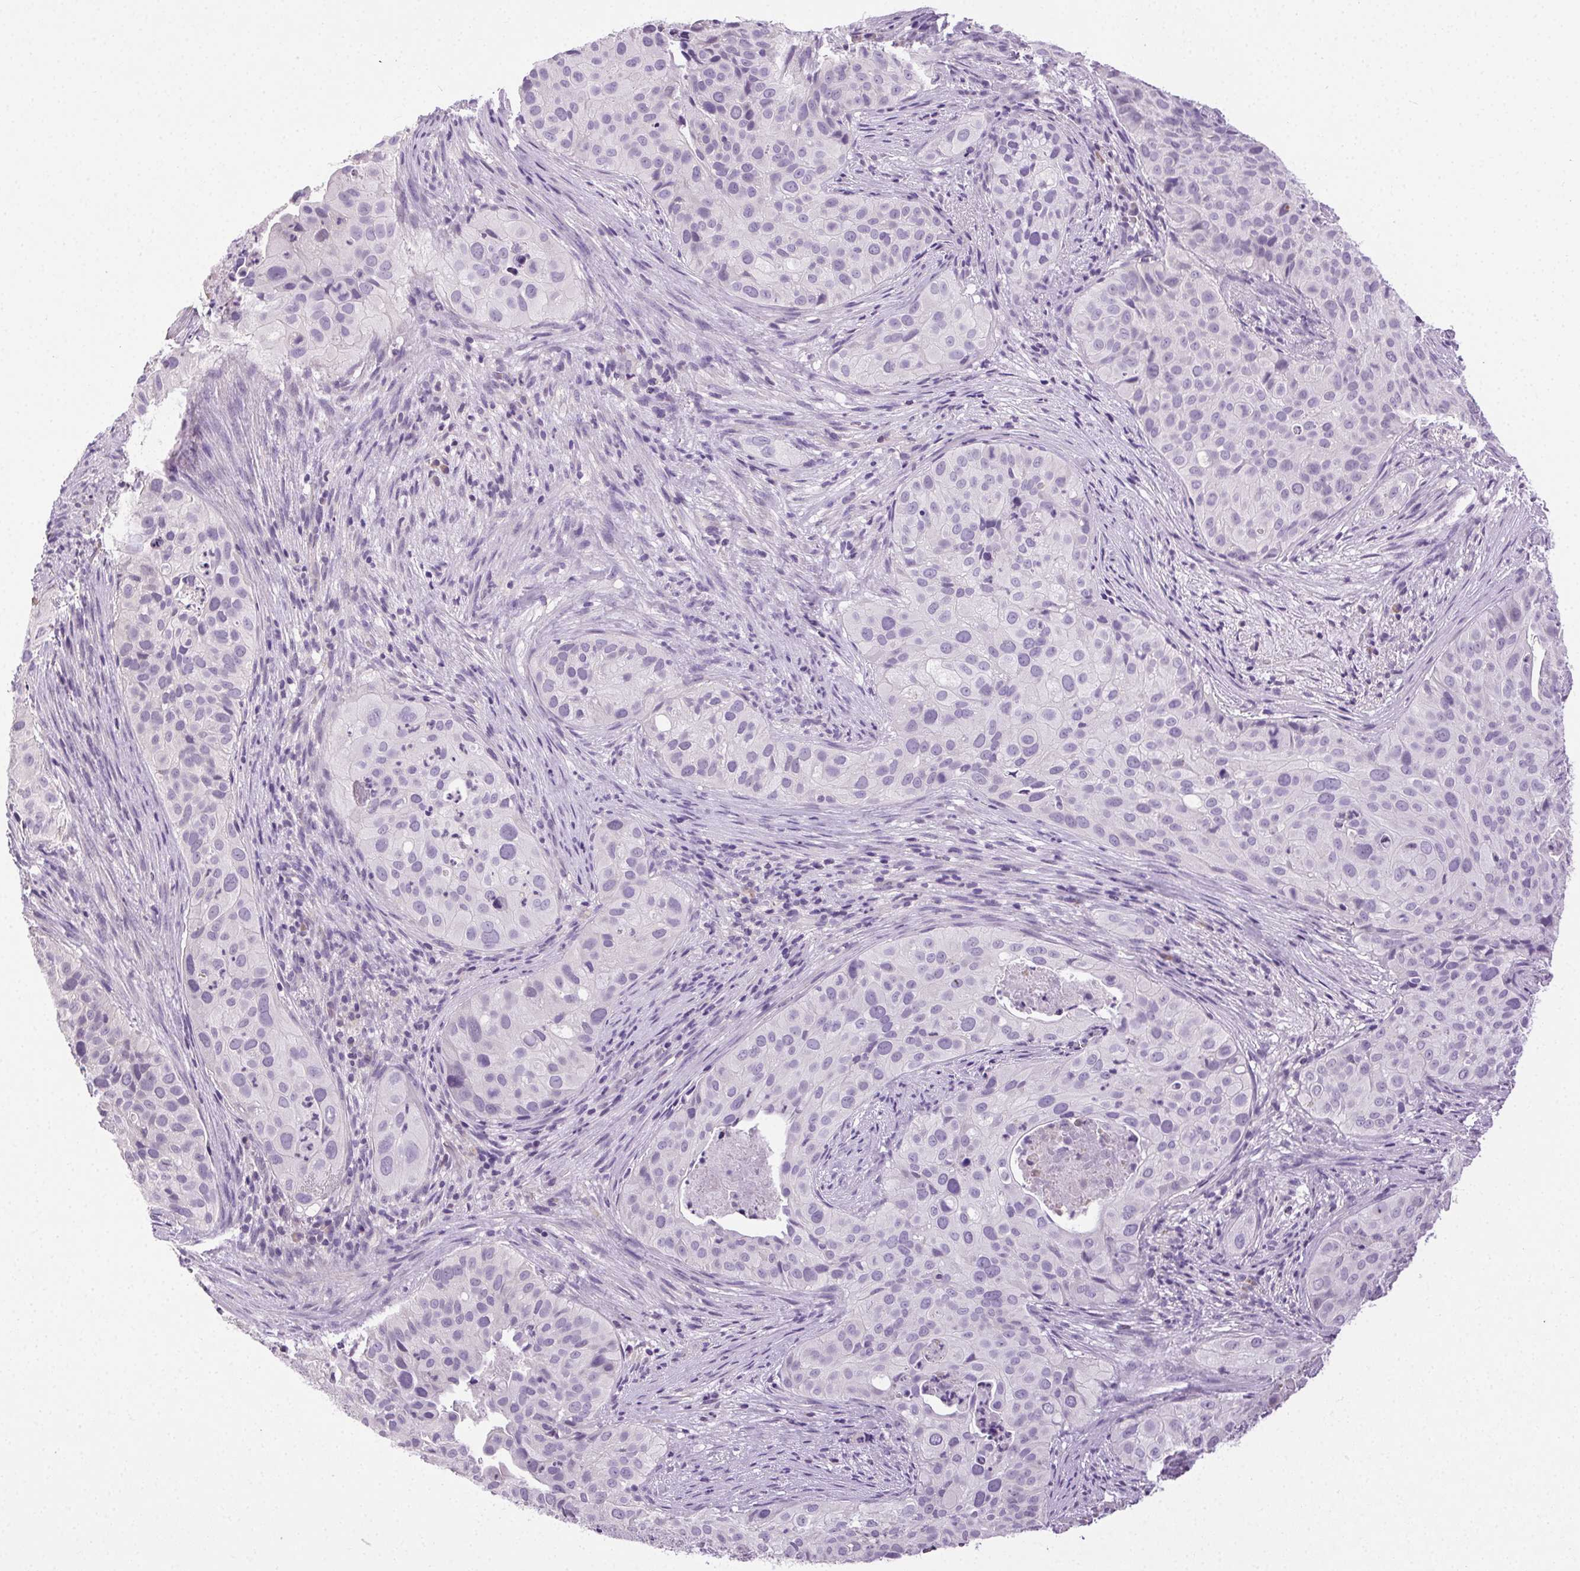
{"staining": {"intensity": "negative", "quantity": "none", "location": "none"}, "tissue": "cervical cancer", "cell_type": "Tumor cells", "image_type": "cancer", "snomed": [{"axis": "morphology", "description": "Squamous cell carcinoma, NOS"}, {"axis": "topography", "description": "Cervix"}], "caption": "IHC image of neoplastic tissue: human cervical cancer (squamous cell carcinoma) stained with DAB demonstrates no significant protein positivity in tumor cells. Nuclei are stained in blue.", "gene": "SYCE2", "patient": {"sex": "female", "age": 38}}